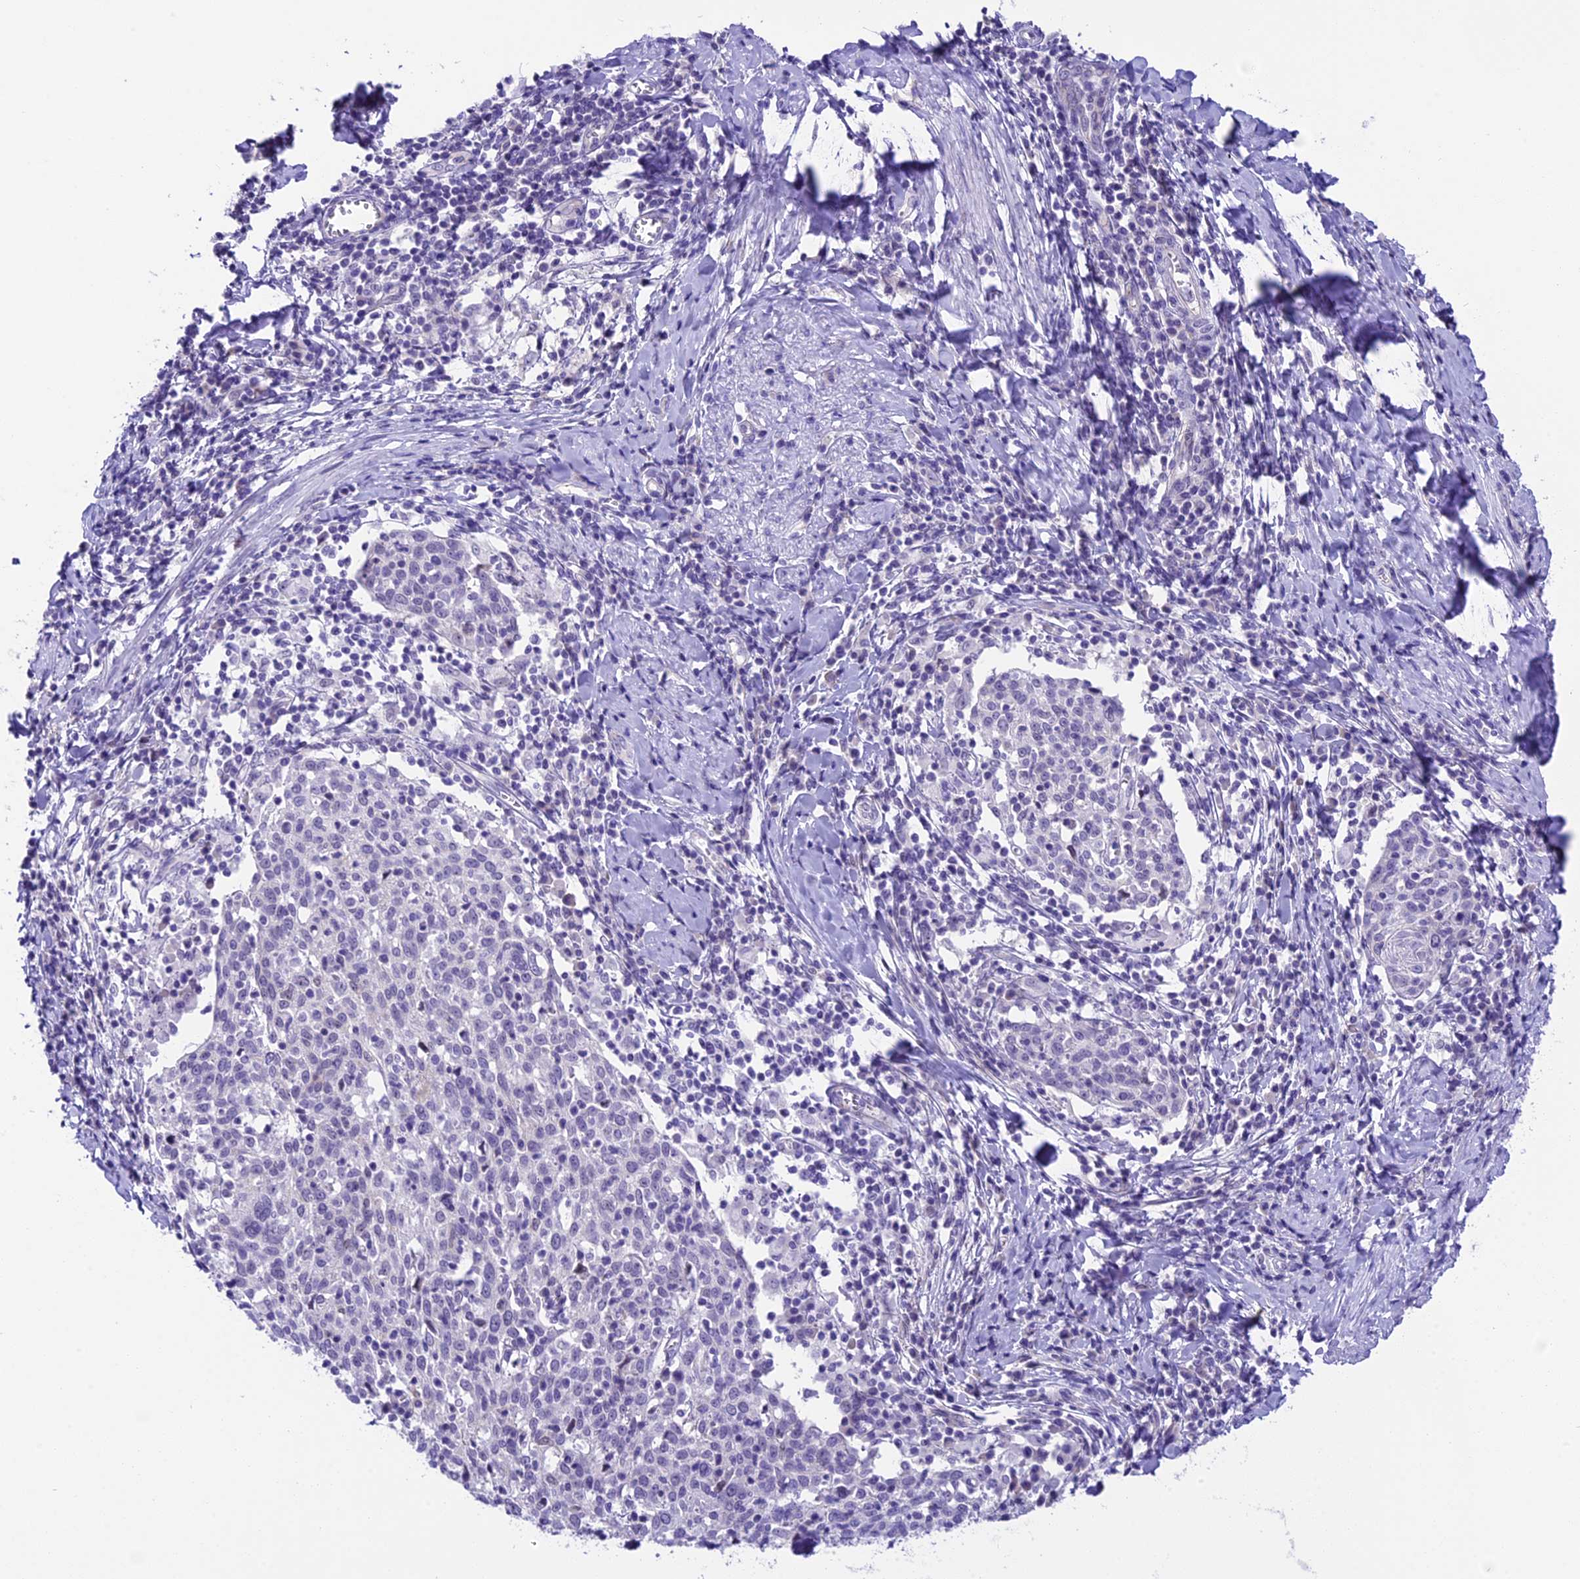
{"staining": {"intensity": "negative", "quantity": "none", "location": "none"}, "tissue": "cervical cancer", "cell_type": "Tumor cells", "image_type": "cancer", "snomed": [{"axis": "morphology", "description": "Squamous cell carcinoma, NOS"}, {"axis": "topography", "description": "Cervix"}], "caption": "Cervical cancer (squamous cell carcinoma) was stained to show a protein in brown. There is no significant expression in tumor cells. (IHC, brightfield microscopy, high magnification).", "gene": "PRR15", "patient": {"sex": "female", "age": 52}}